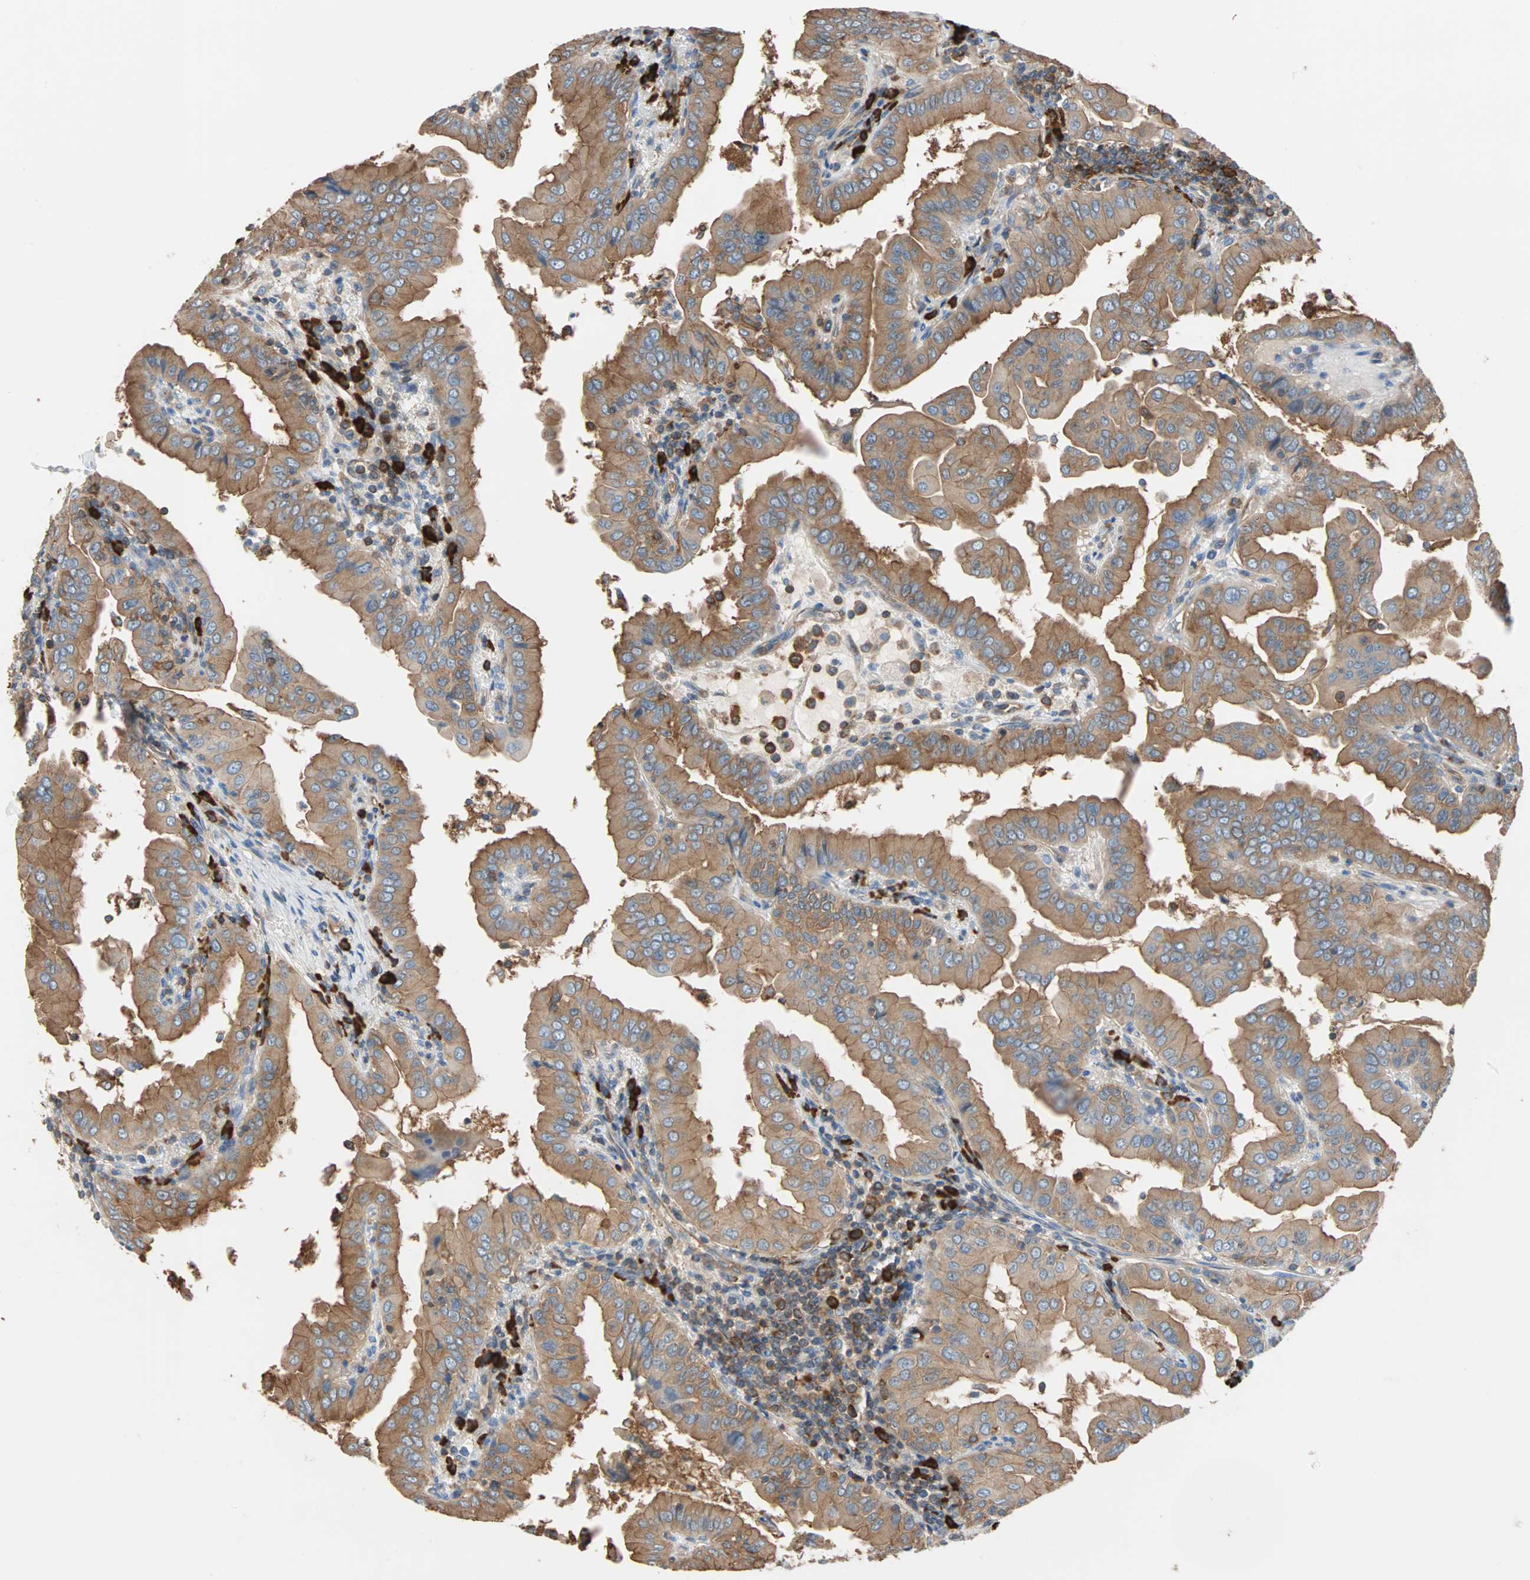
{"staining": {"intensity": "moderate", "quantity": ">75%", "location": "cytoplasmic/membranous"}, "tissue": "thyroid cancer", "cell_type": "Tumor cells", "image_type": "cancer", "snomed": [{"axis": "morphology", "description": "Papillary adenocarcinoma, NOS"}, {"axis": "topography", "description": "Thyroid gland"}], "caption": "A medium amount of moderate cytoplasmic/membranous expression is present in about >75% of tumor cells in thyroid cancer tissue.", "gene": "EEF2", "patient": {"sex": "male", "age": 33}}